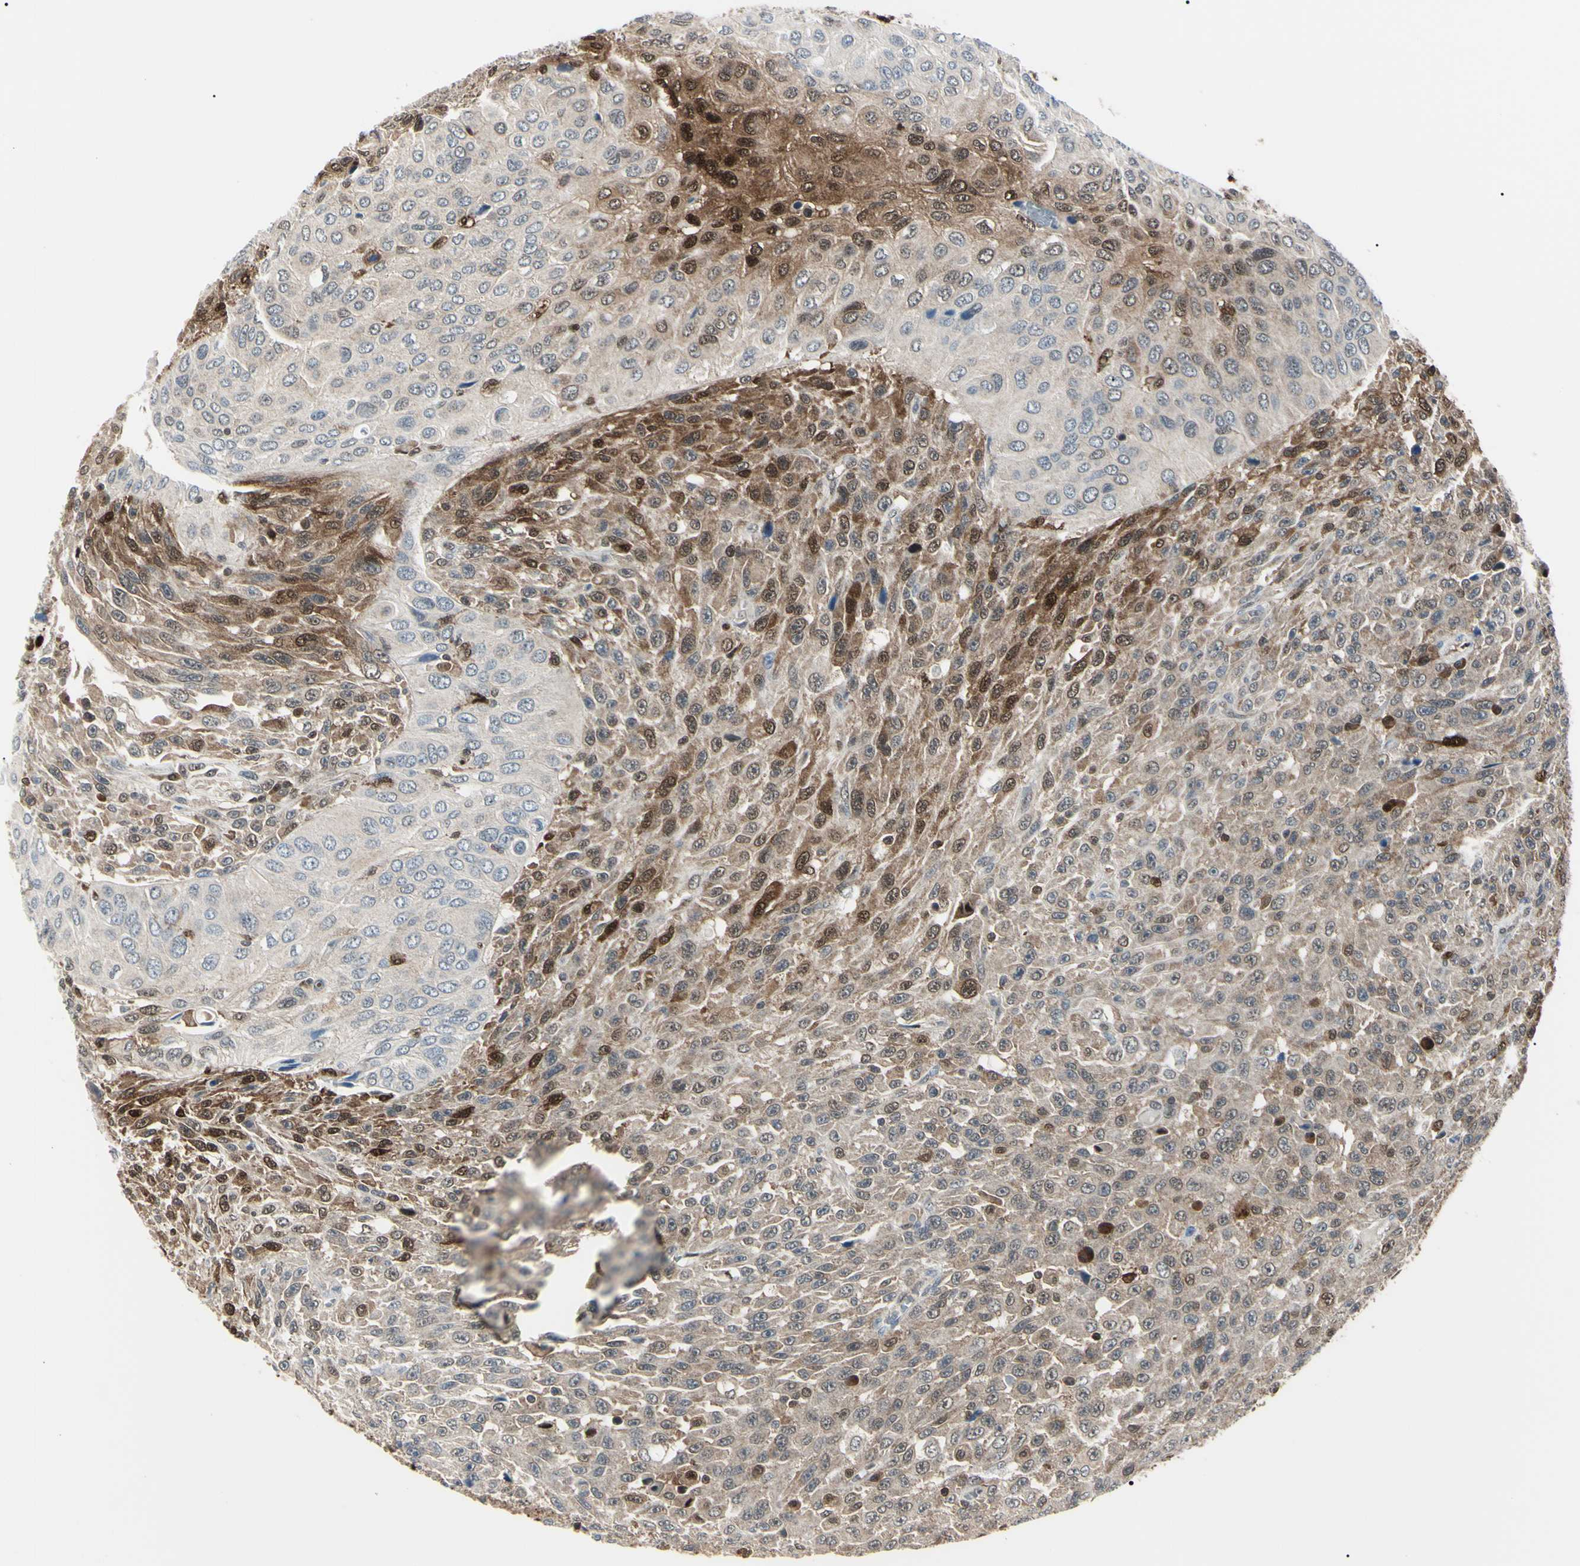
{"staining": {"intensity": "moderate", "quantity": "25%-75%", "location": "cytoplasmic/membranous,nuclear"}, "tissue": "urothelial cancer", "cell_type": "Tumor cells", "image_type": "cancer", "snomed": [{"axis": "morphology", "description": "Urothelial carcinoma, High grade"}, {"axis": "topography", "description": "Urinary bladder"}], "caption": "Immunohistochemistry (IHC) histopathology image of neoplastic tissue: high-grade urothelial carcinoma stained using immunohistochemistry displays medium levels of moderate protein expression localized specifically in the cytoplasmic/membranous and nuclear of tumor cells, appearing as a cytoplasmic/membranous and nuclear brown color.", "gene": "PGK1", "patient": {"sex": "male", "age": 66}}